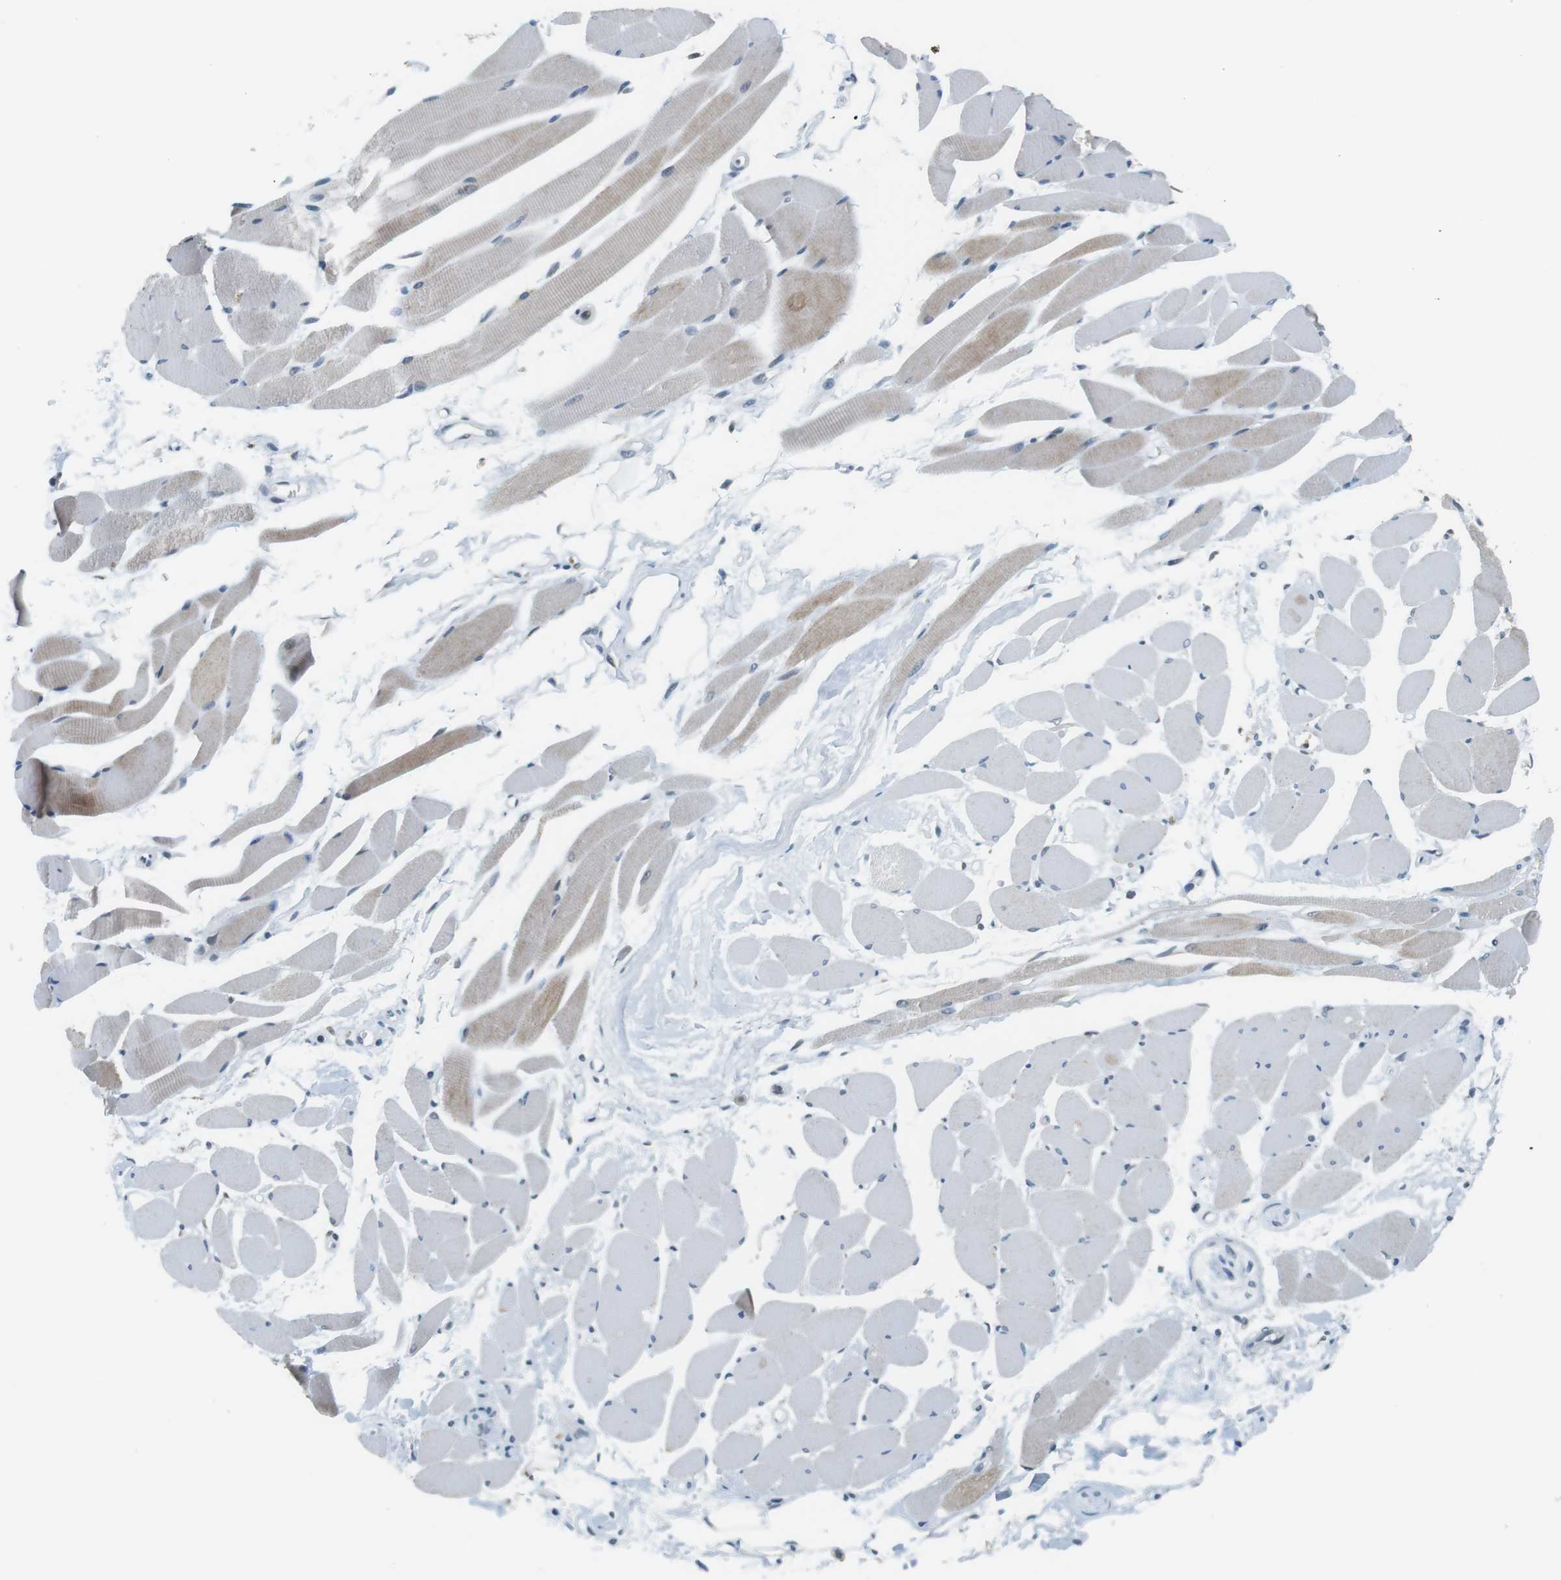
{"staining": {"intensity": "moderate", "quantity": "25%-75%", "location": "cytoplasmic/membranous"}, "tissue": "skeletal muscle", "cell_type": "Myocytes", "image_type": "normal", "snomed": [{"axis": "morphology", "description": "Normal tissue, NOS"}, {"axis": "topography", "description": "Skeletal muscle"}, {"axis": "topography", "description": "Peripheral nerve tissue"}], "caption": "A brown stain highlights moderate cytoplasmic/membranous expression of a protein in myocytes of benign human skeletal muscle.", "gene": "RNF38", "patient": {"sex": "female", "age": 84}}